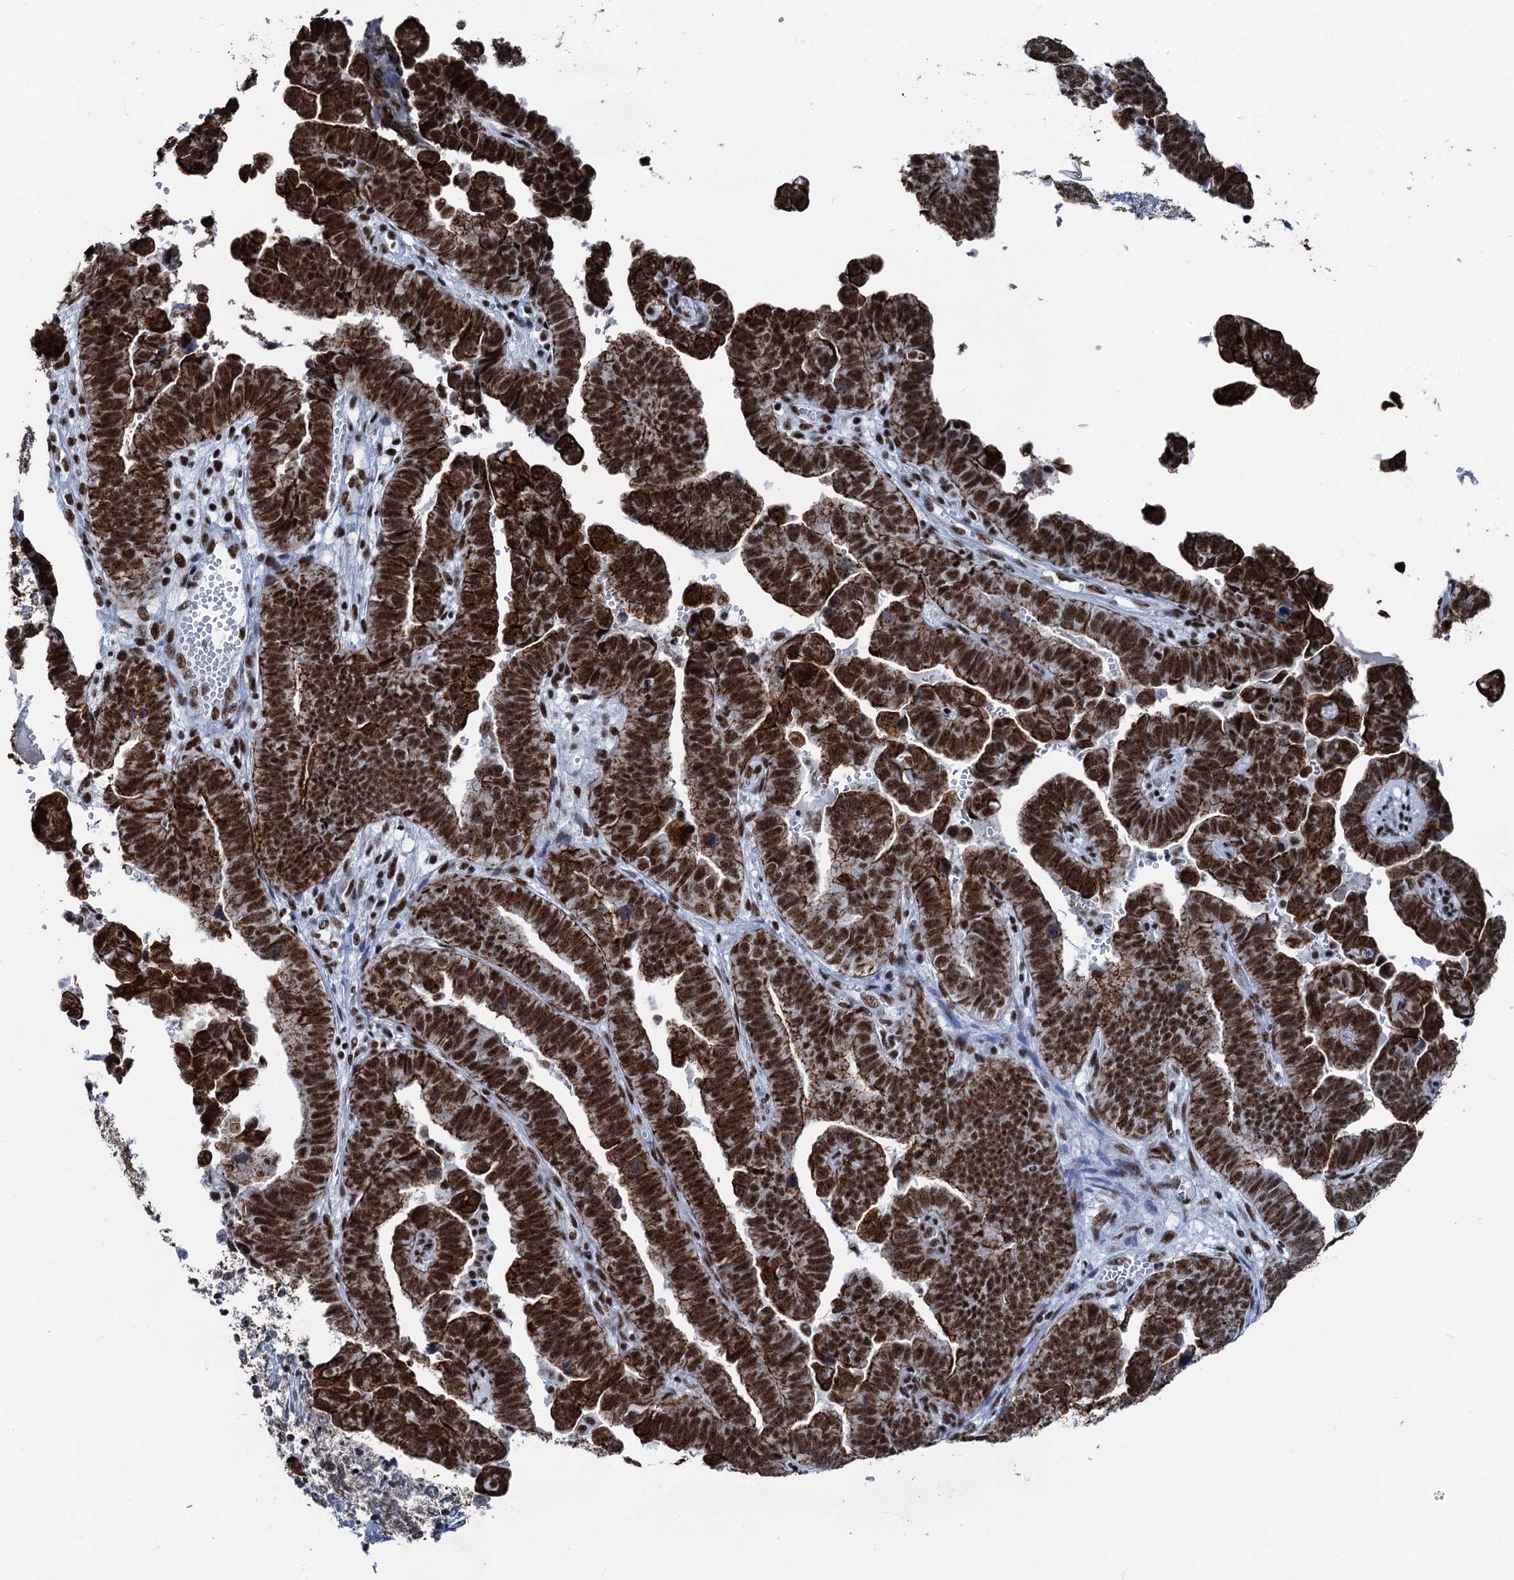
{"staining": {"intensity": "strong", "quantity": ">75%", "location": "cytoplasmic/membranous,nuclear"}, "tissue": "endometrial cancer", "cell_type": "Tumor cells", "image_type": "cancer", "snomed": [{"axis": "morphology", "description": "Adenocarcinoma, NOS"}, {"axis": "topography", "description": "Endometrium"}], "caption": "DAB (3,3'-diaminobenzidine) immunohistochemical staining of human endometrial cancer reveals strong cytoplasmic/membranous and nuclear protein expression in approximately >75% of tumor cells.", "gene": "DDX23", "patient": {"sex": "female", "age": 75}}